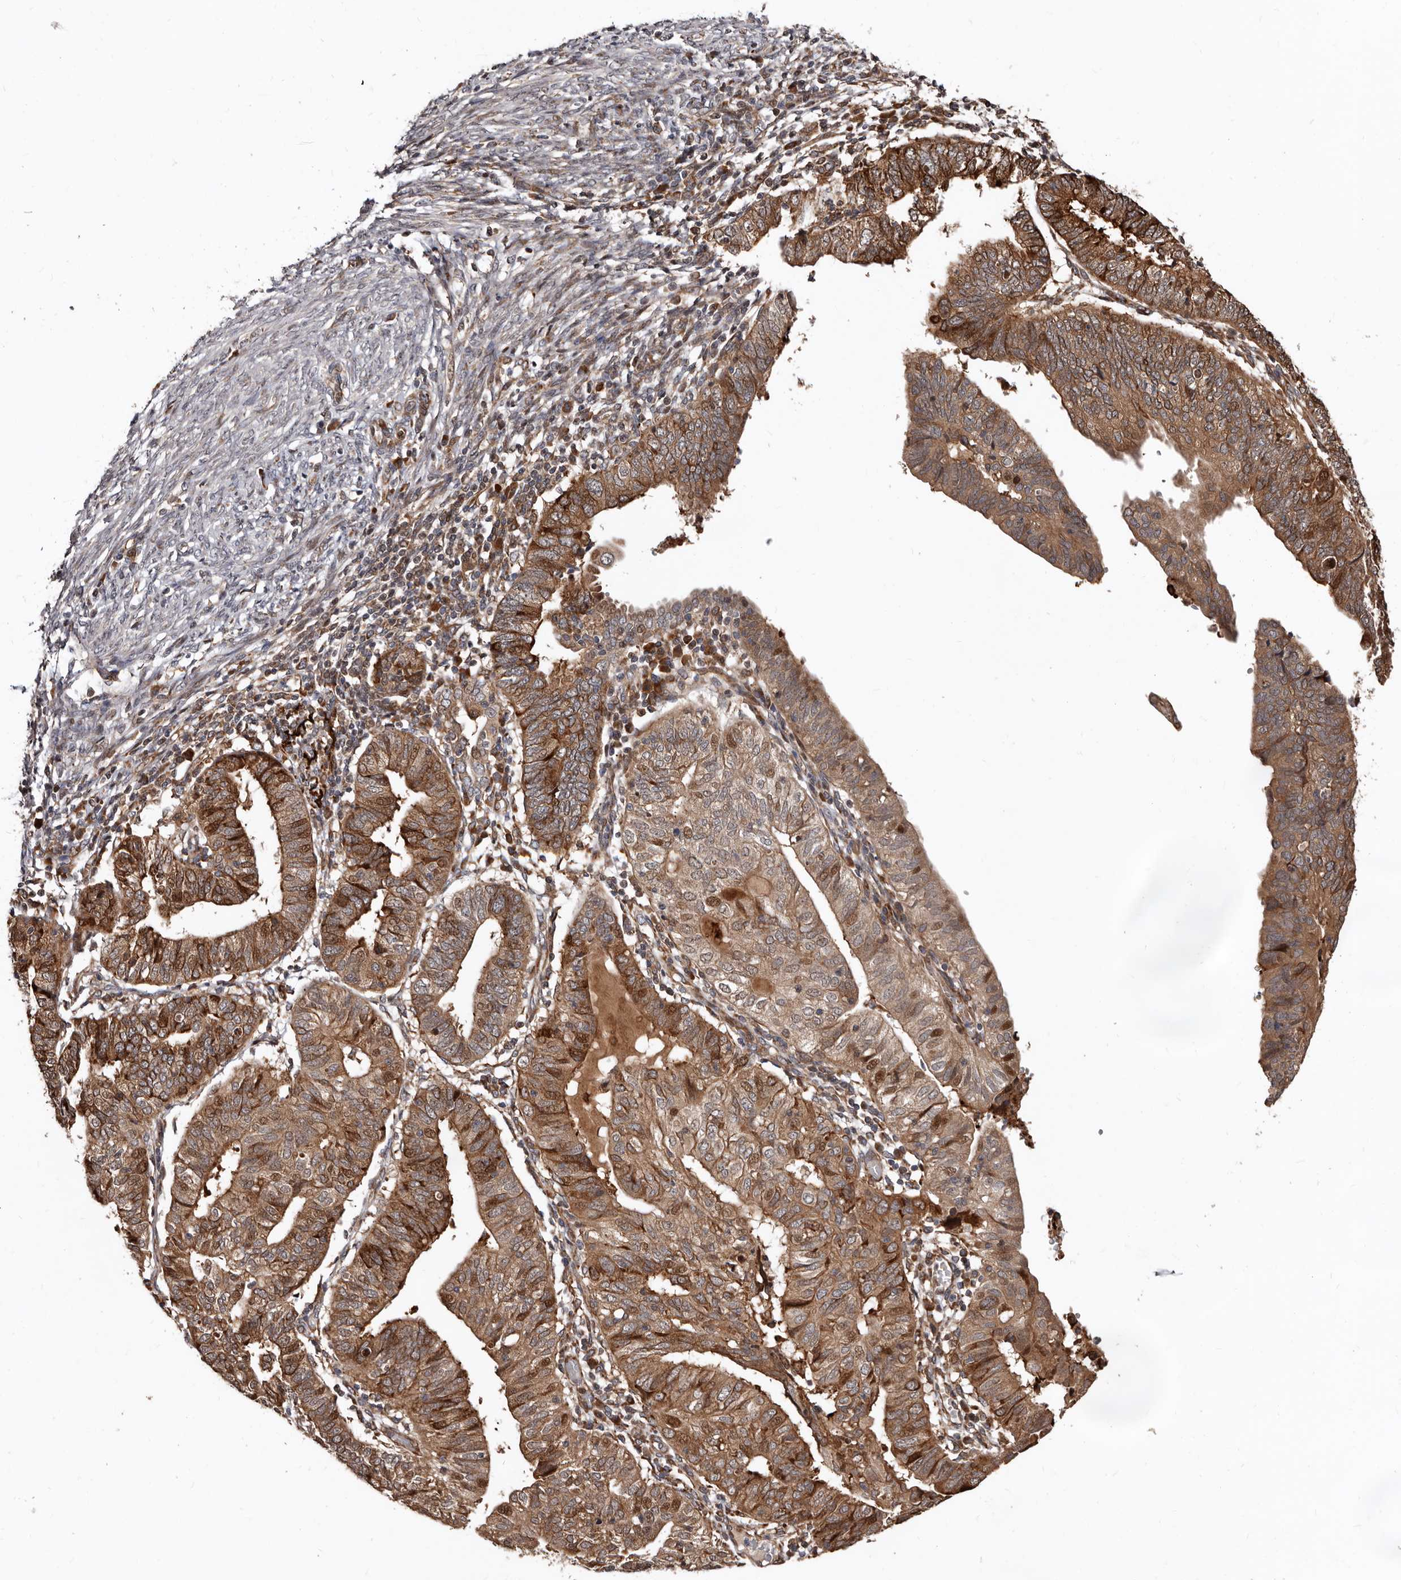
{"staining": {"intensity": "moderate", "quantity": ">75%", "location": "cytoplasmic/membranous,nuclear"}, "tissue": "endometrial cancer", "cell_type": "Tumor cells", "image_type": "cancer", "snomed": [{"axis": "morphology", "description": "Adenocarcinoma, NOS"}, {"axis": "topography", "description": "Uterus"}], "caption": "Endometrial cancer (adenocarcinoma) stained with immunohistochemistry reveals moderate cytoplasmic/membranous and nuclear staining in about >75% of tumor cells.", "gene": "WEE2", "patient": {"sex": "female", "age": 77}}